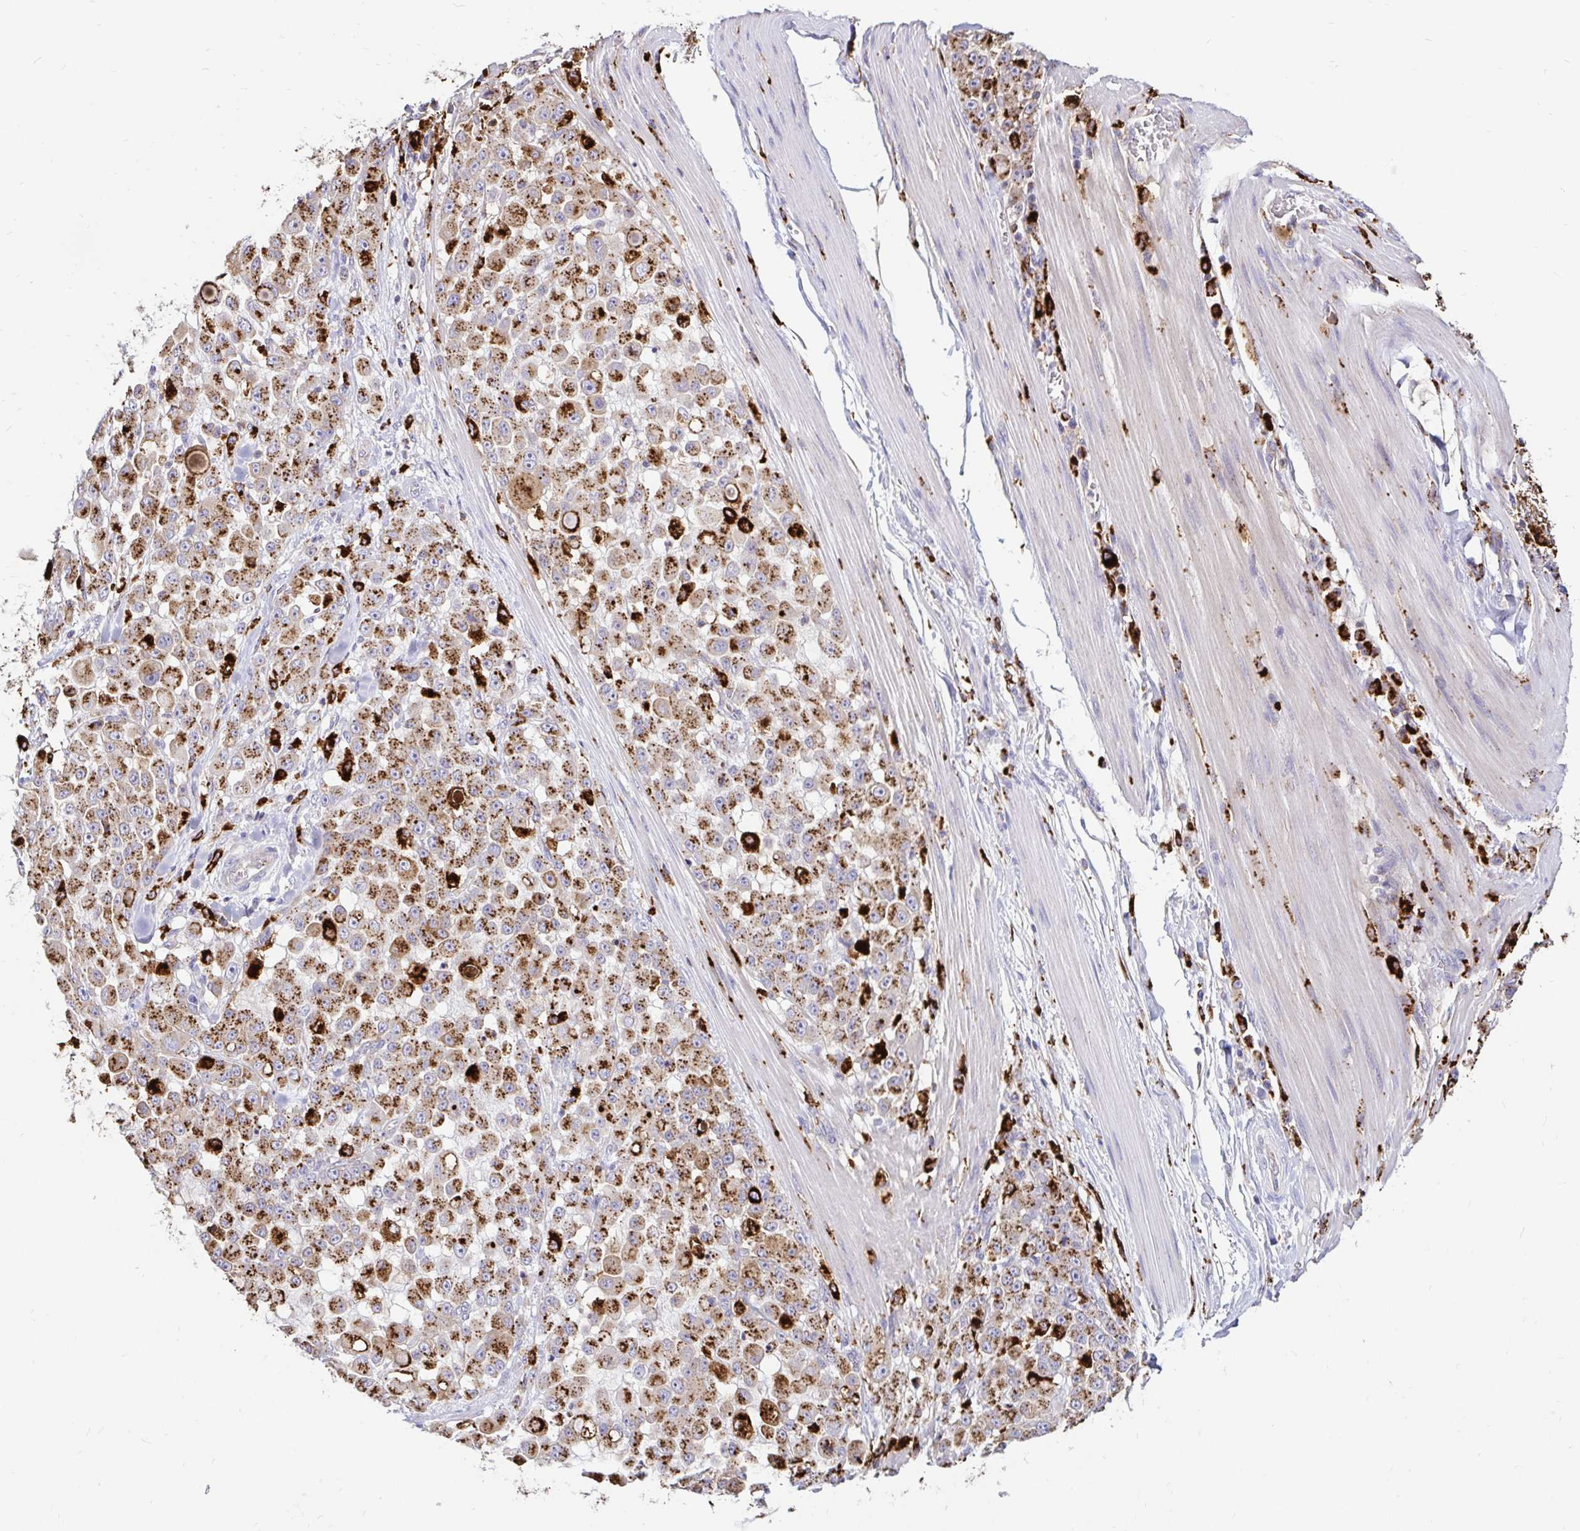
{"staining": {"intensity": "moderate", "quantity": ">75%", "location": "cytoplasmic/membranous"}, "tissue": "stomach cancer", "cell_type": "Tumor cells", "image_type": "cancer", "snomed": [{"axis": "morphology", "description": "Adenocarcinoma, NOS"}, {"axis": "topography", "description": "Stomach"}], "caption": "The histopathology image exhibits staining of stomach cancer, revealing moderate cytoplasmic/membranous protein positivity (brown color) within tumor cells.", "gene": "FUCA1", "patient": {"sex": "female", "age": 76}}